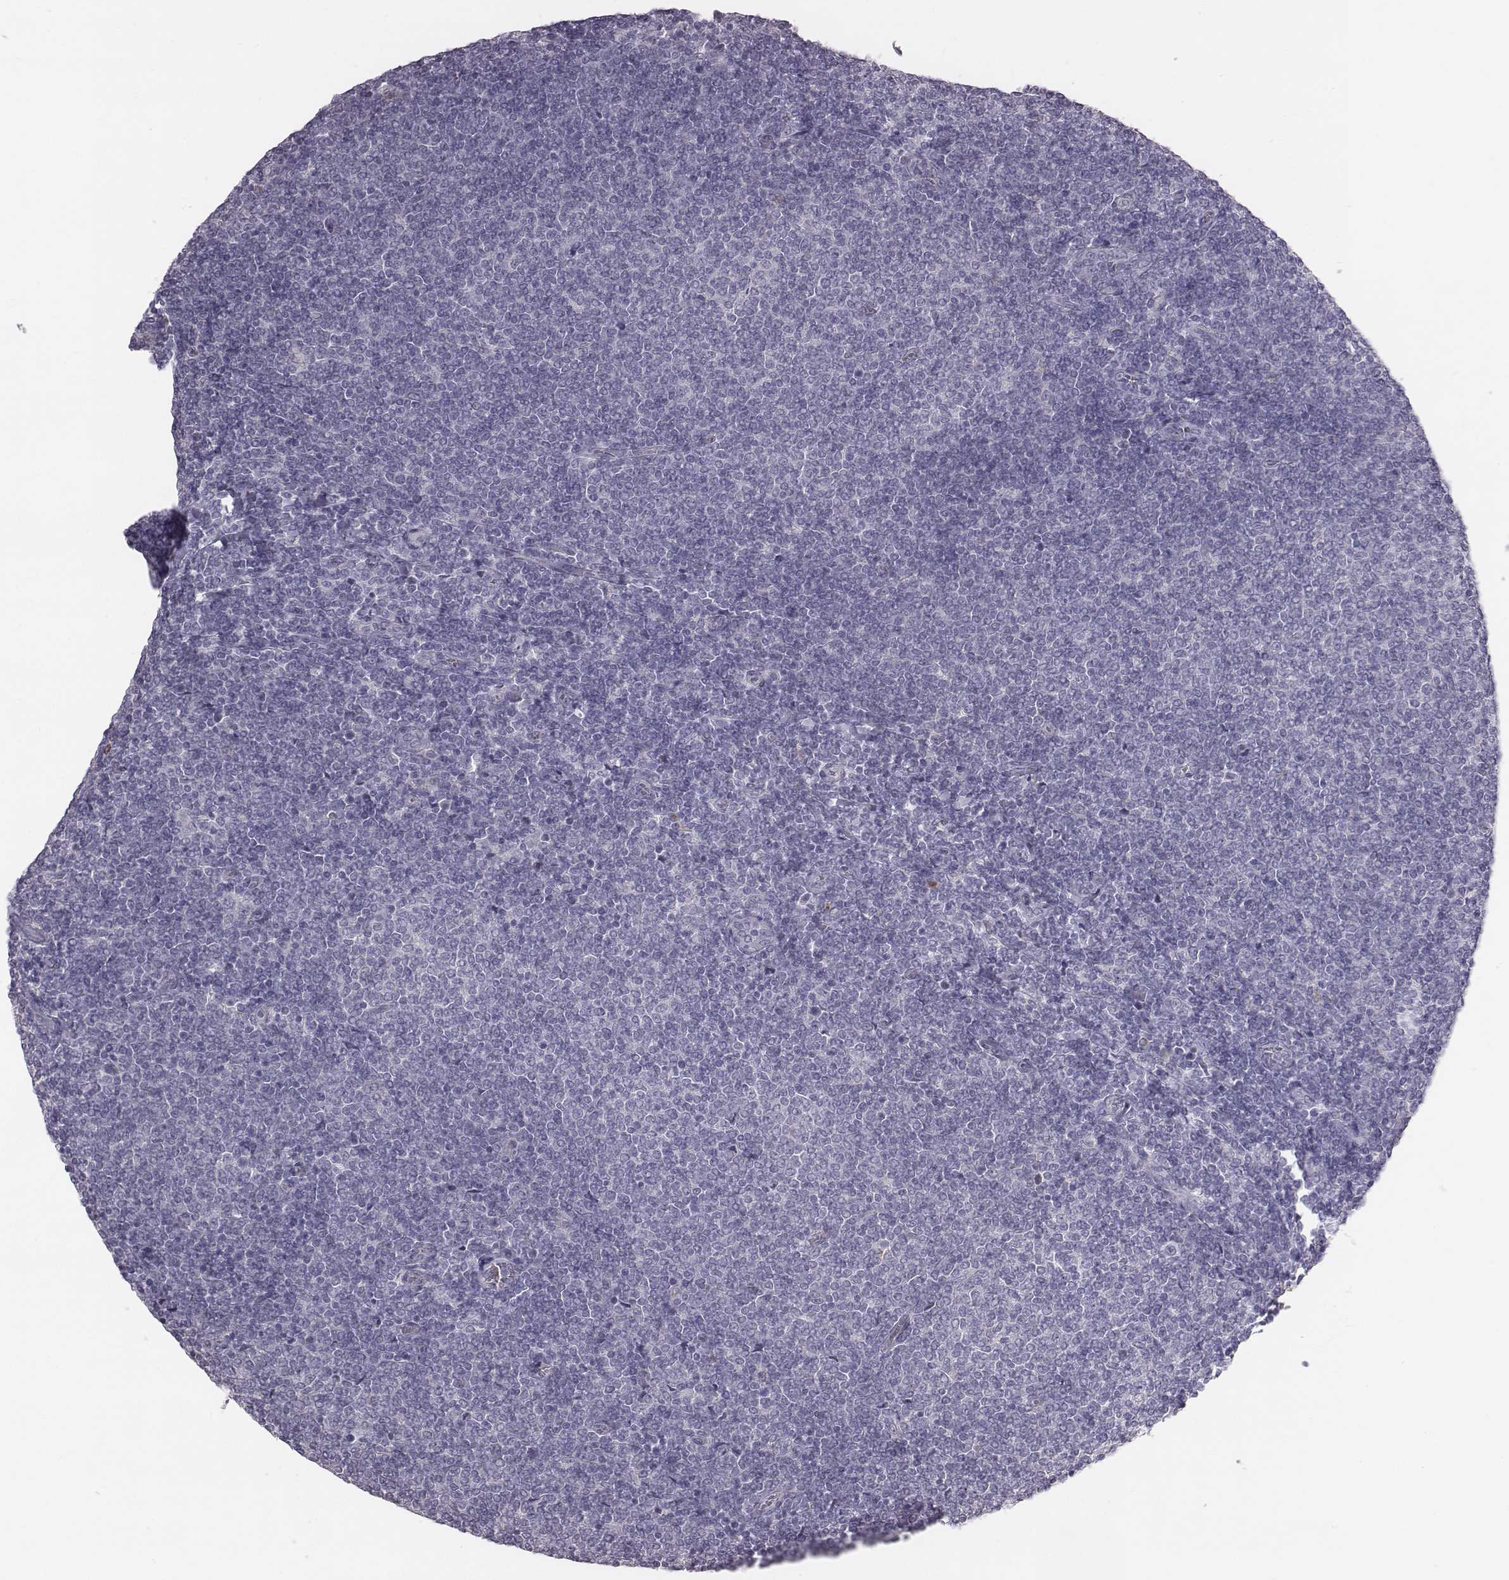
{"staining": {"intensity": "negative", "quantity": "none", "location": "none"}, "tissue": "lymphoma", "cell_type": "Tumor cells", "image_type": "cancer", "snomed": [{"axis": "morphology", "description": "Malignant lymphoma, non-Hodgkin's type, Low grade"}, {"axis": "topography", "description": "Lymph node"}], "caption": "Immunohistochemical staining of human malignant lymphoma, non-Hodgkin's type (low-grade) displays no significant positivity in tumor cells.", "gene": "C6orf58", "patient": {"sex": "male", "age": 52}}